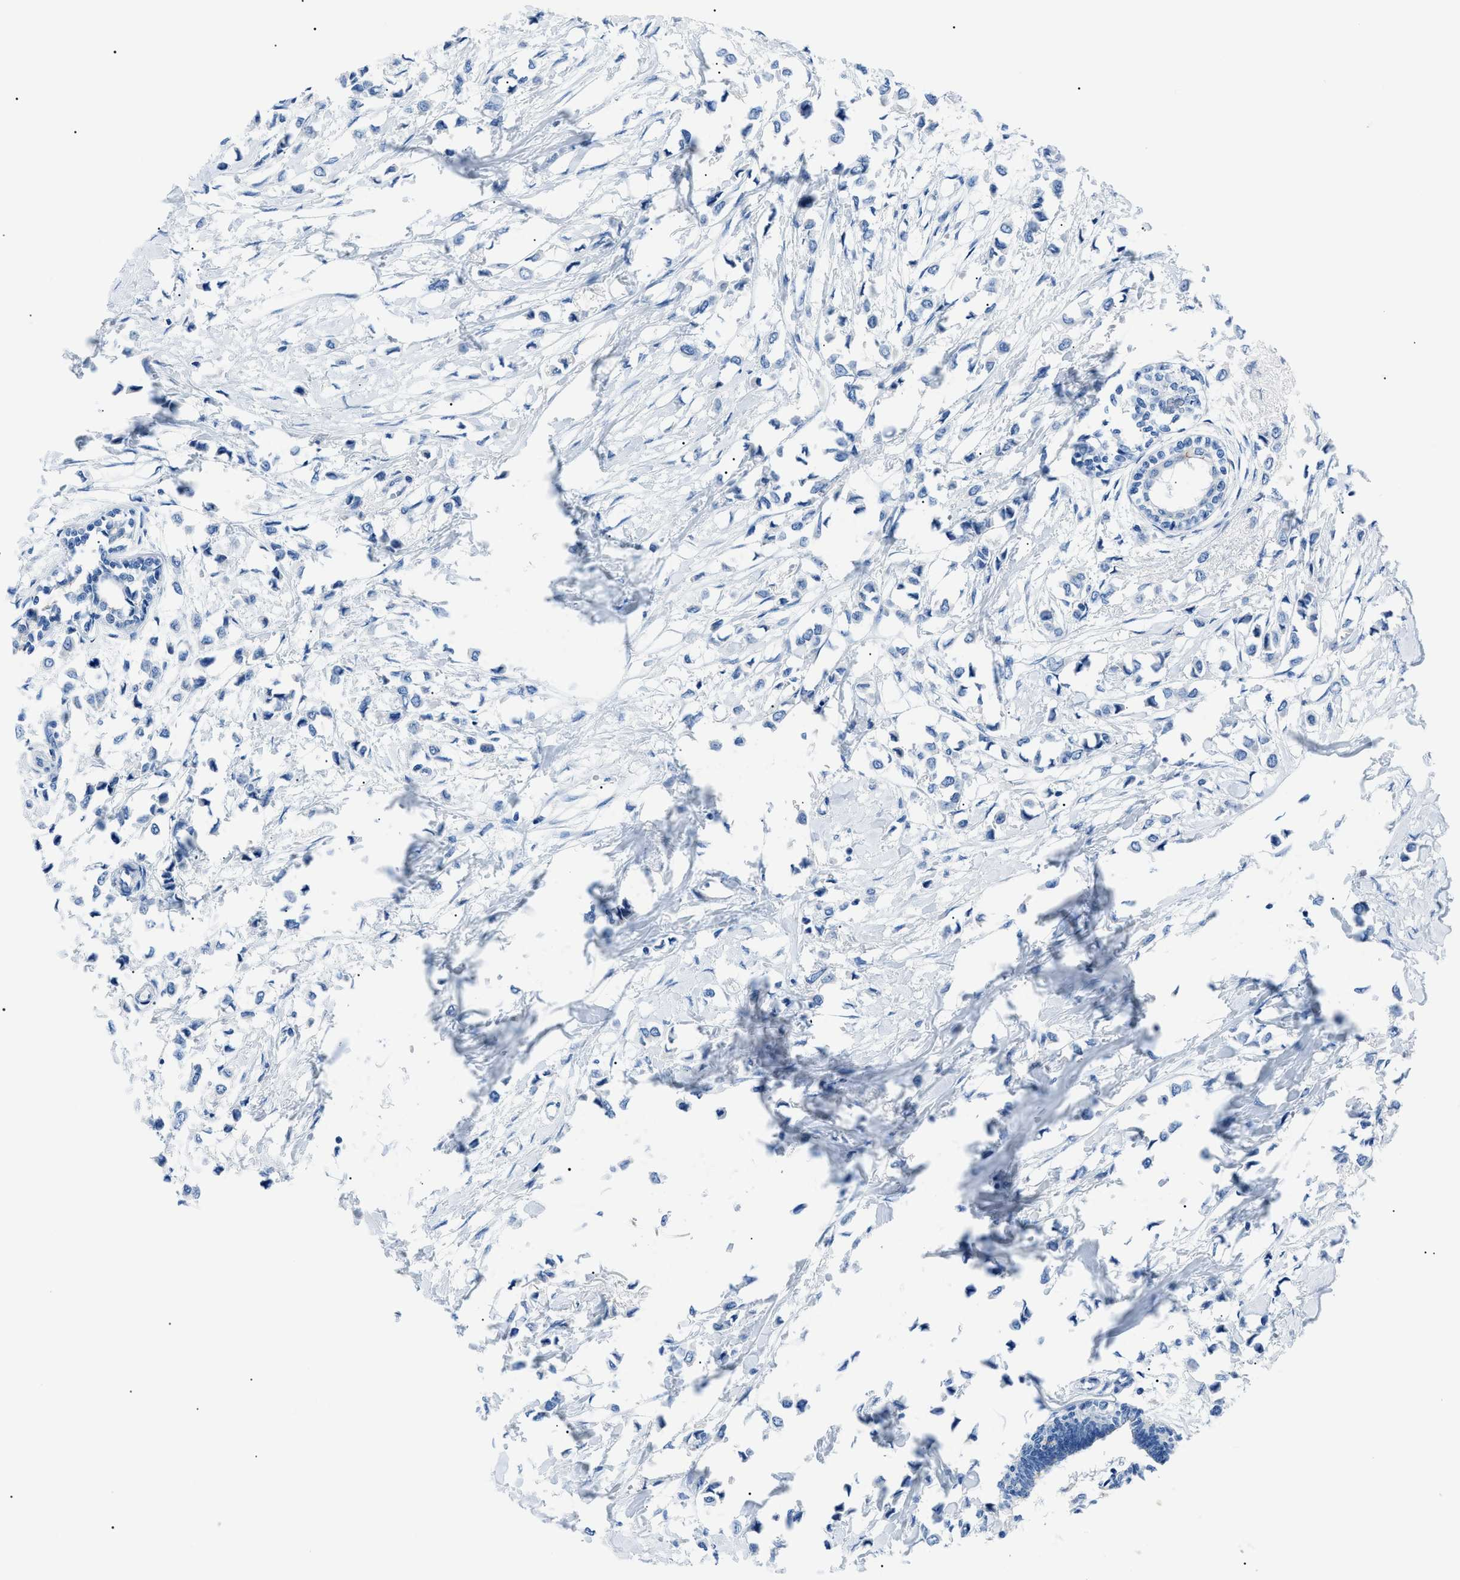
{"staining": {"intensity": "negative", "quantity": "none", "location": "none"}, "tissue": "breast cancer", "cell_type": "Tumor cells", "image_type": "cancer", "snomed": [{"axis": "morphology", "description": "Lobular carcinoma"}, {"axis": "topography", "description": "Breast"}], "caption": "Human breast cancer (lobular carcinoma) stained for a protein using immunohistochemistry displays no staining in tumor cells.", "gene": "ZDHHC24", "patient": {"sex": "female", "age": 51}}